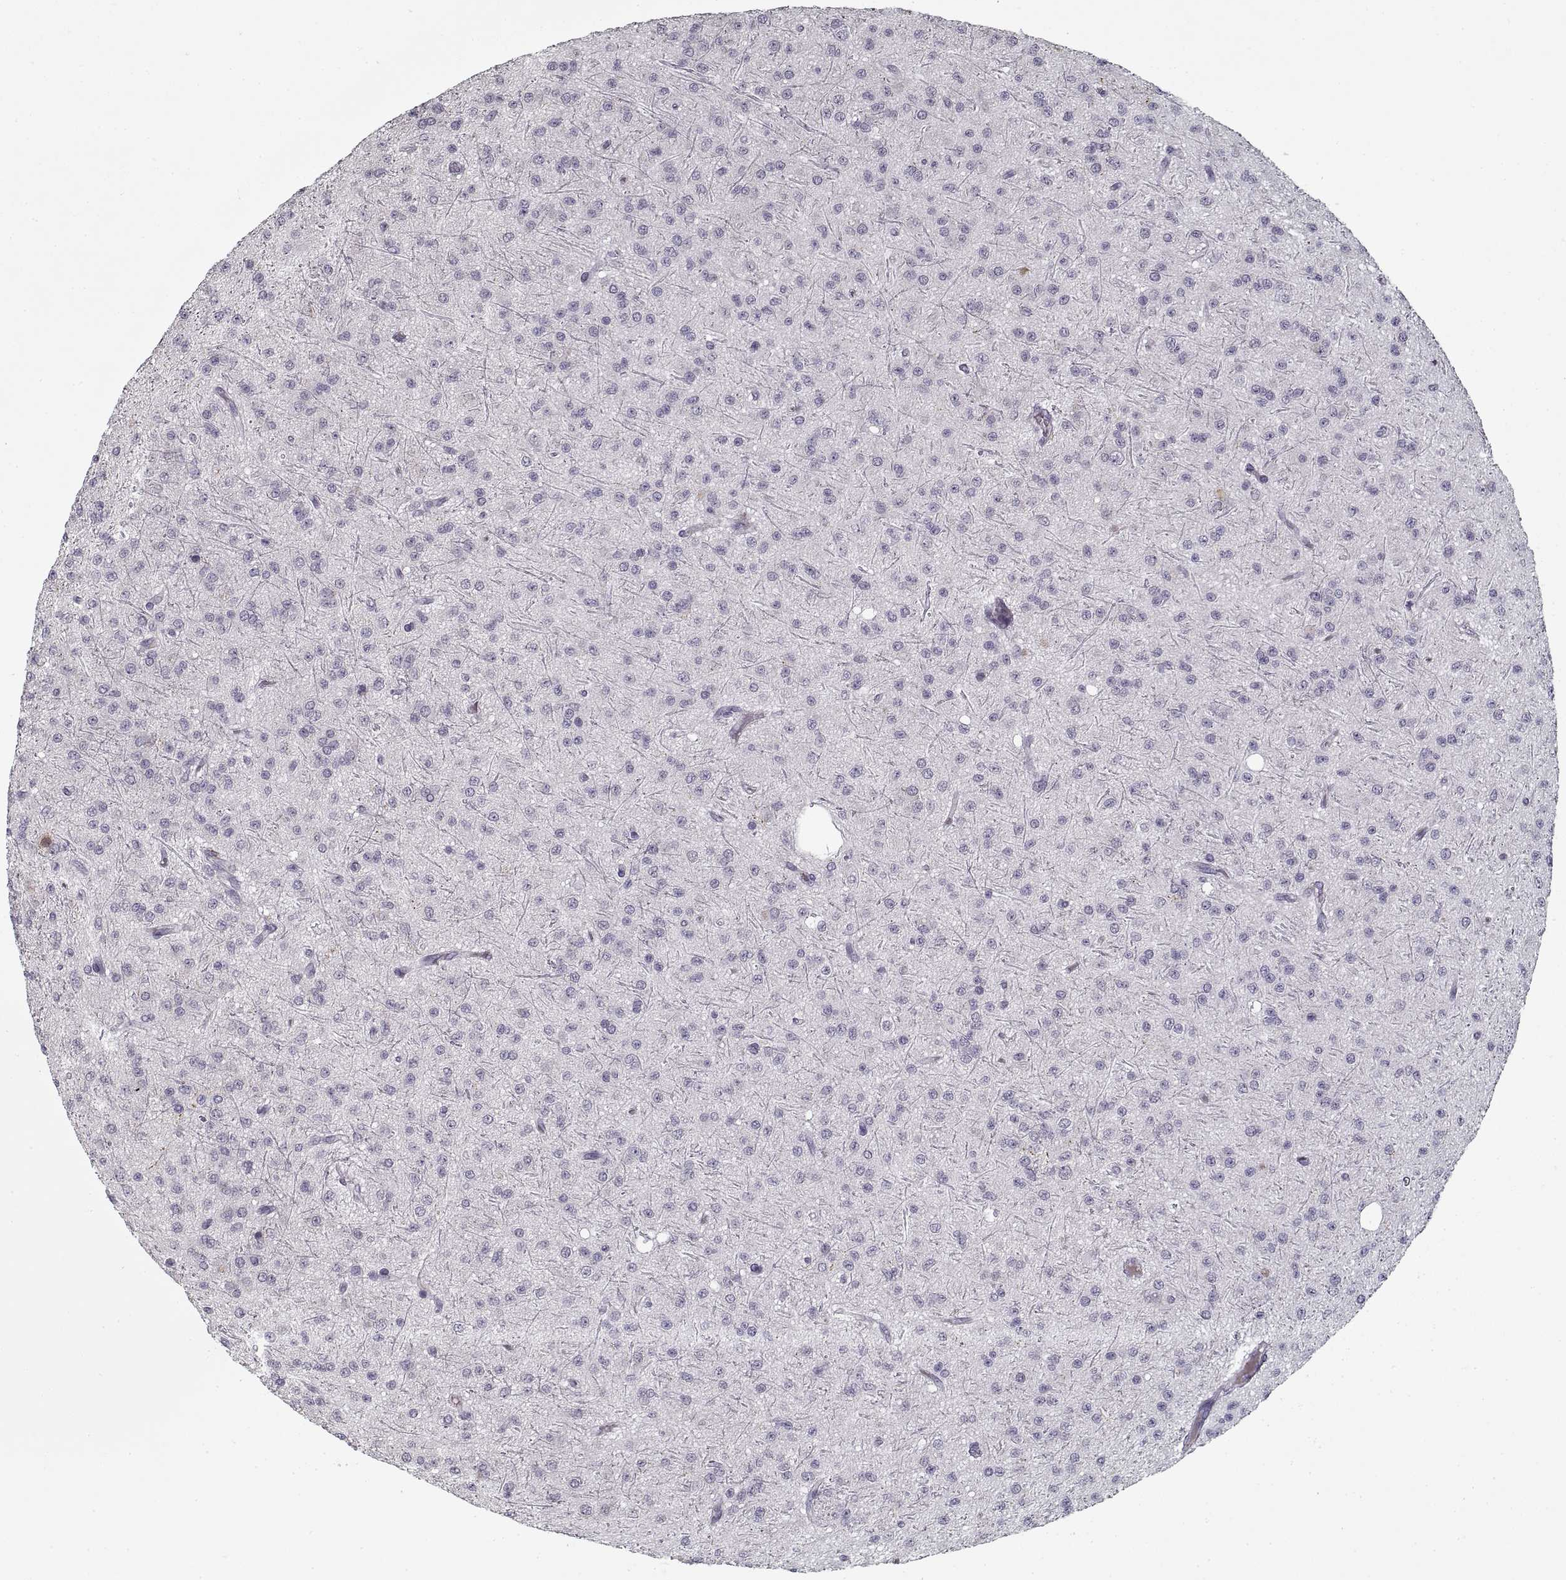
{"staining": {"intensity": "negative", "quantity": "none", "location": "none"}, "tissue": "glioma", "cell_type": "Tumor cells", "image_type": "cancer", "snomed": [{"axis": "morphology", "description": "Glioma, malignant, Low grade"}, {"axis": "topography", "description": "Brain"}], "caption": "Glioma was stained to show a protein in brown. There is no significant expression in tumor cells.", "gene": "GAD2", "patient": {"sex": "male", "age": 27}}